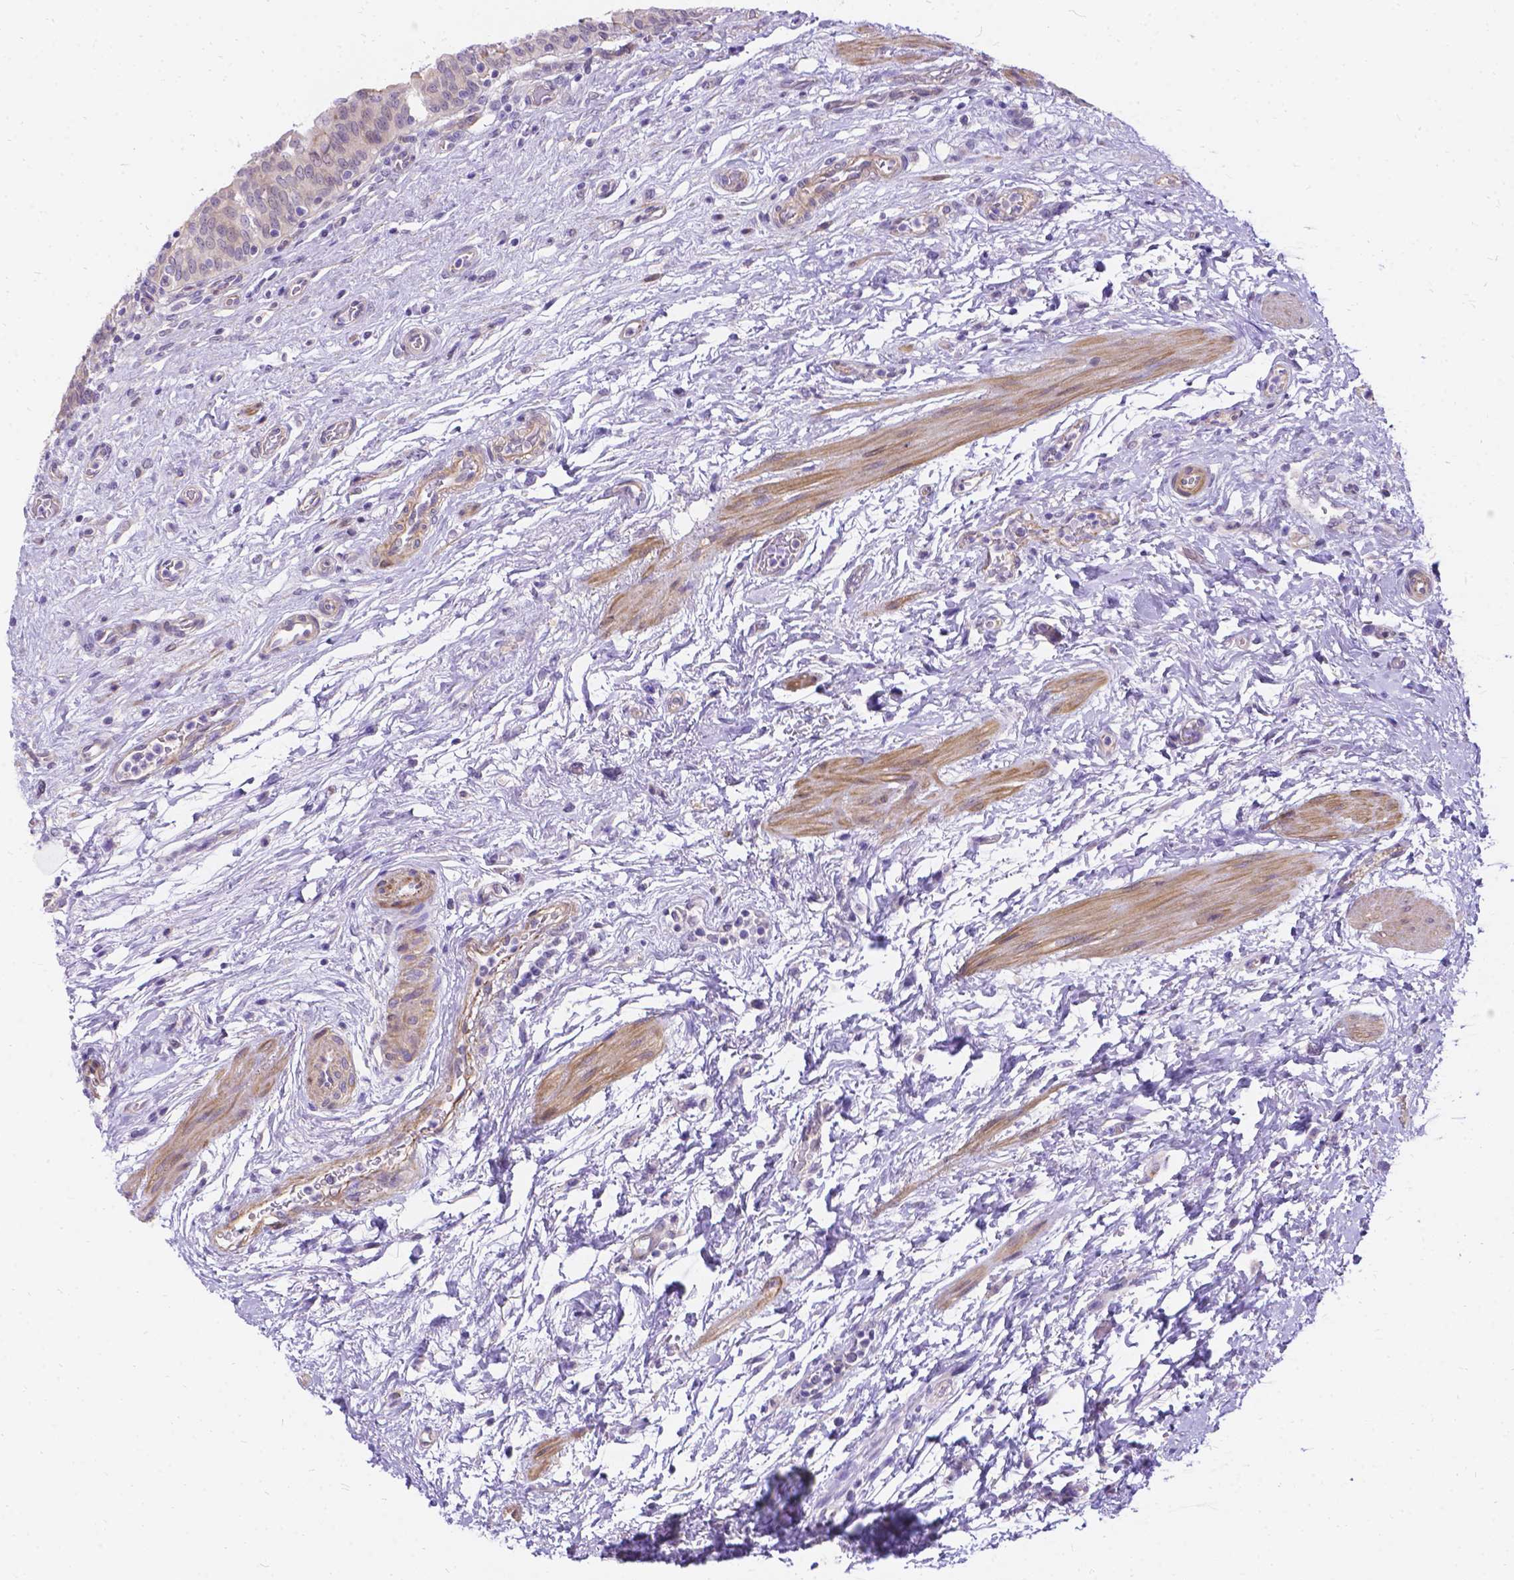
{"staining": {"intensity": "weak", "quantity": "<25%", "location": "cytoplasmic/membranous"}, "tissue": "urinary bladder", "cell_type": "Urothelial cells", "image_type": "normal", "snomed": [{"axis": "morphology", "description": "Normal tissue, NOS"}, {"axis": "topography", "description": "Urinary bladder"}], "caption": "Immunohistochemistry histopathology image of normal urinary bladder: urinary bladder stained with DAB reveals no significant protein expression in urothelial cells.", "gene": "PALS1", "patient": {"sex": "male", "age": 69}}